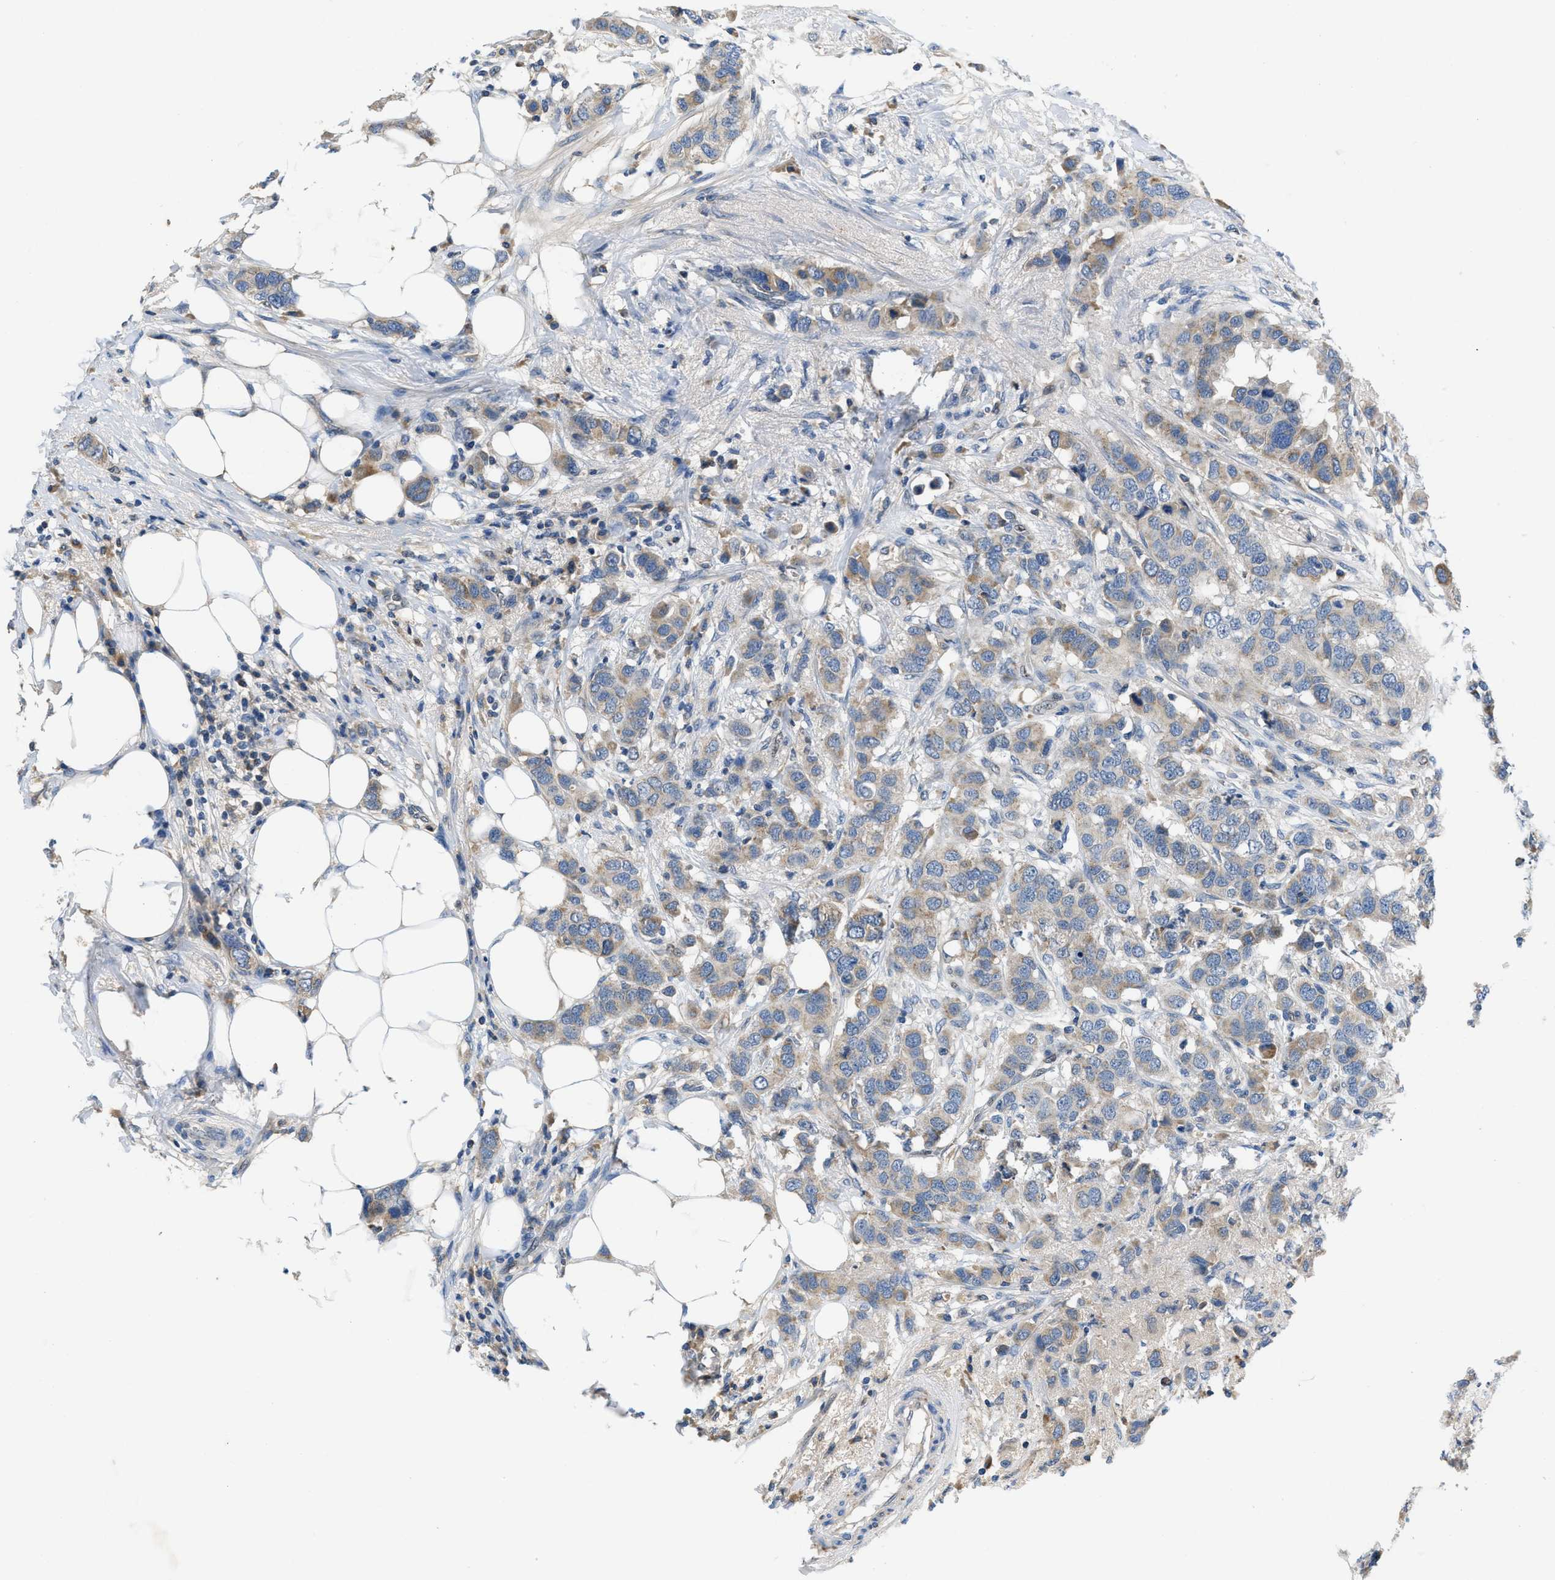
{"staining": {"intensity": "weak", "quantity": "25%-75%", "location": "cytoplasmic/membranous"}, "tissue": "breast cancer", "cell_type": "Tumor cells", "image_type": "cancer", "snomed": [{"axis": "morphology", "description": "Duct carcinoma"}, {"axis": "topography", "description": "Breast"}], "caption": "Breast cancer stained with immunohistochemistry exhibits weak cytoplasmic/membranous positivity in approximately 25%-75% of tumor cells.", "gene": "PNKD", "patient": {"sex": "female", "age": 50}}